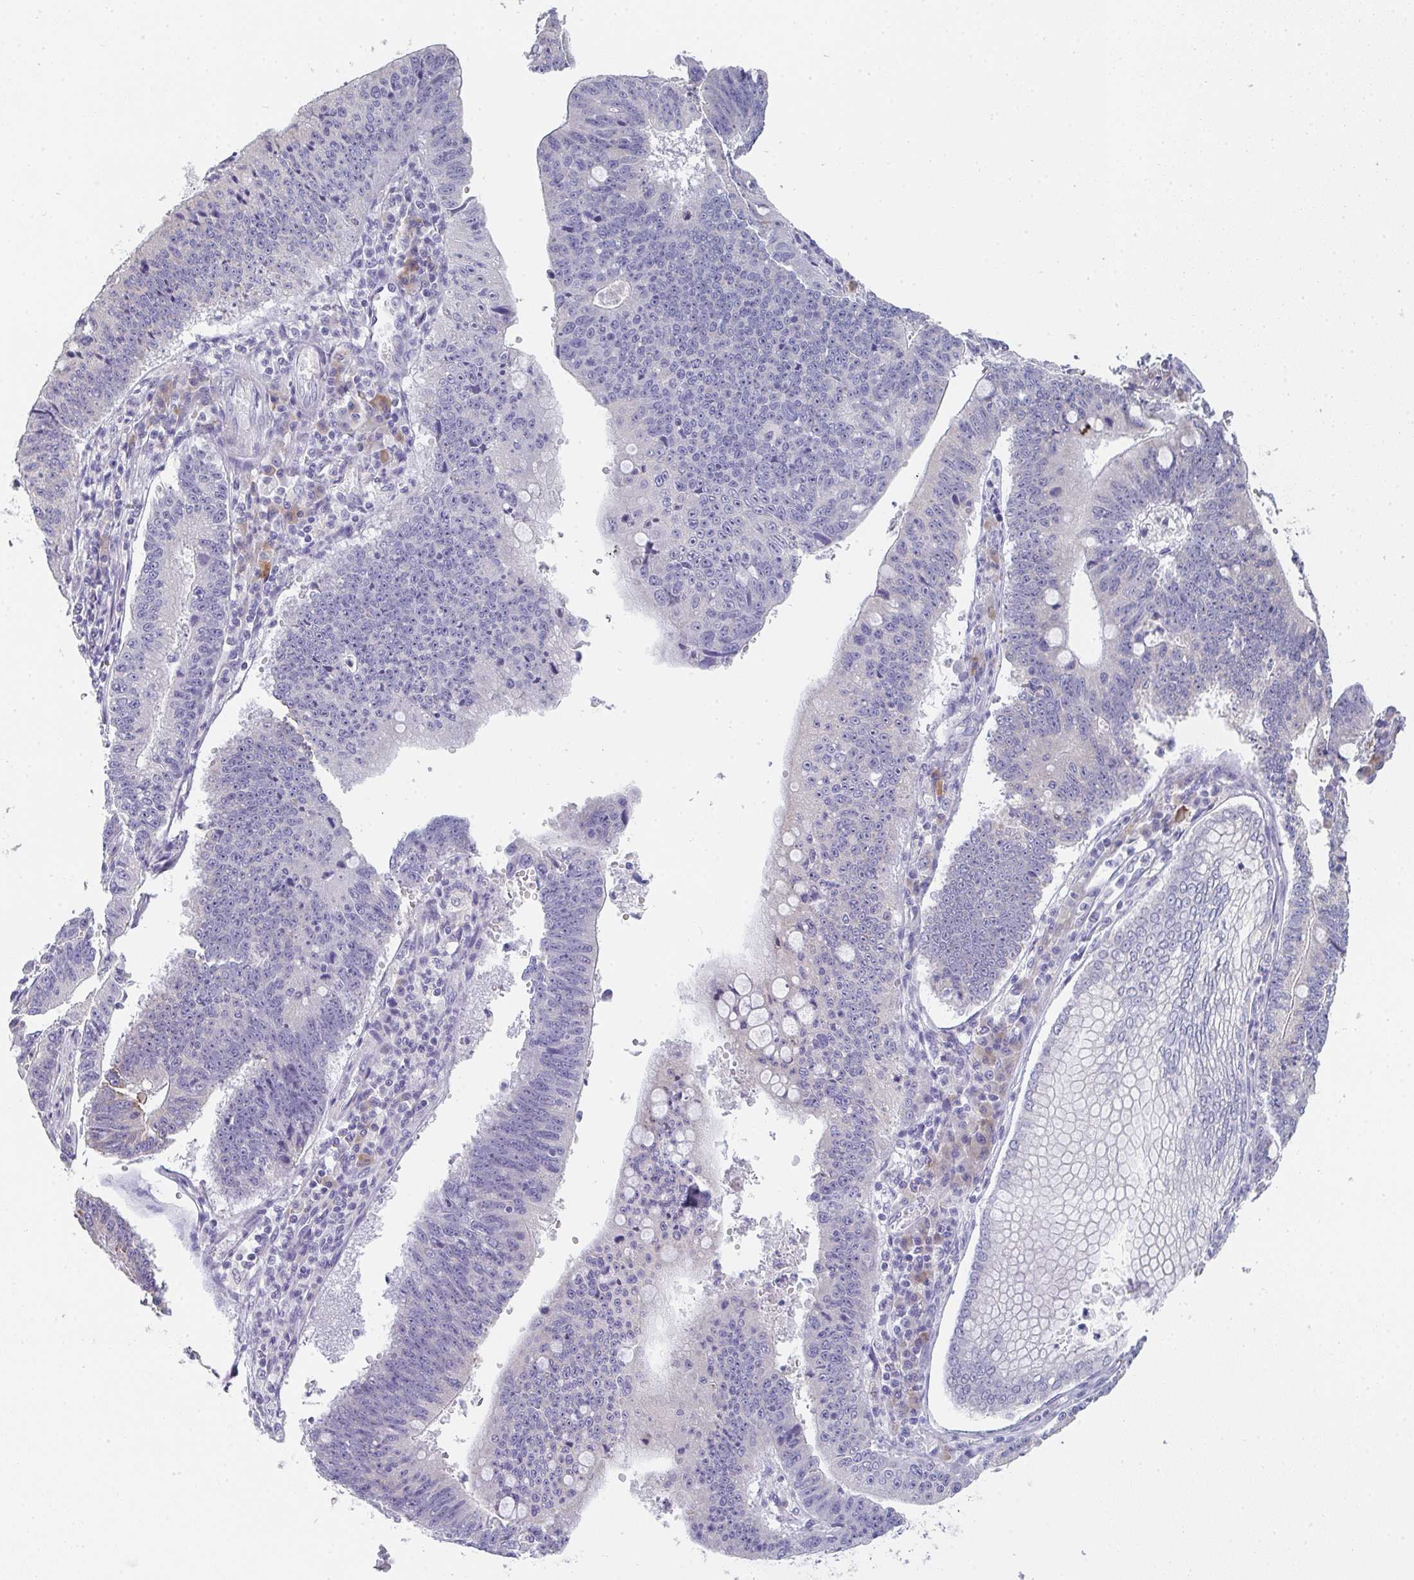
{"staining": {"intensity": "negative", "quantity": "none", "location": "none"}, "tissue": "stomach cancer", "cell_type": "Tumor cells", "image_type": "cancer", "snomed": [{"axis": "morphology", "description": "Adenocarcinoma, NOS"}, {"axis": "topography", "description": "Stomach"}], "caption": "Immunohistochemical staining of stomach cancer demonstrates no significant staining in tumor cells.", "gene": "NOXRED1", "patient": {"sex": "male", "age": 59}}